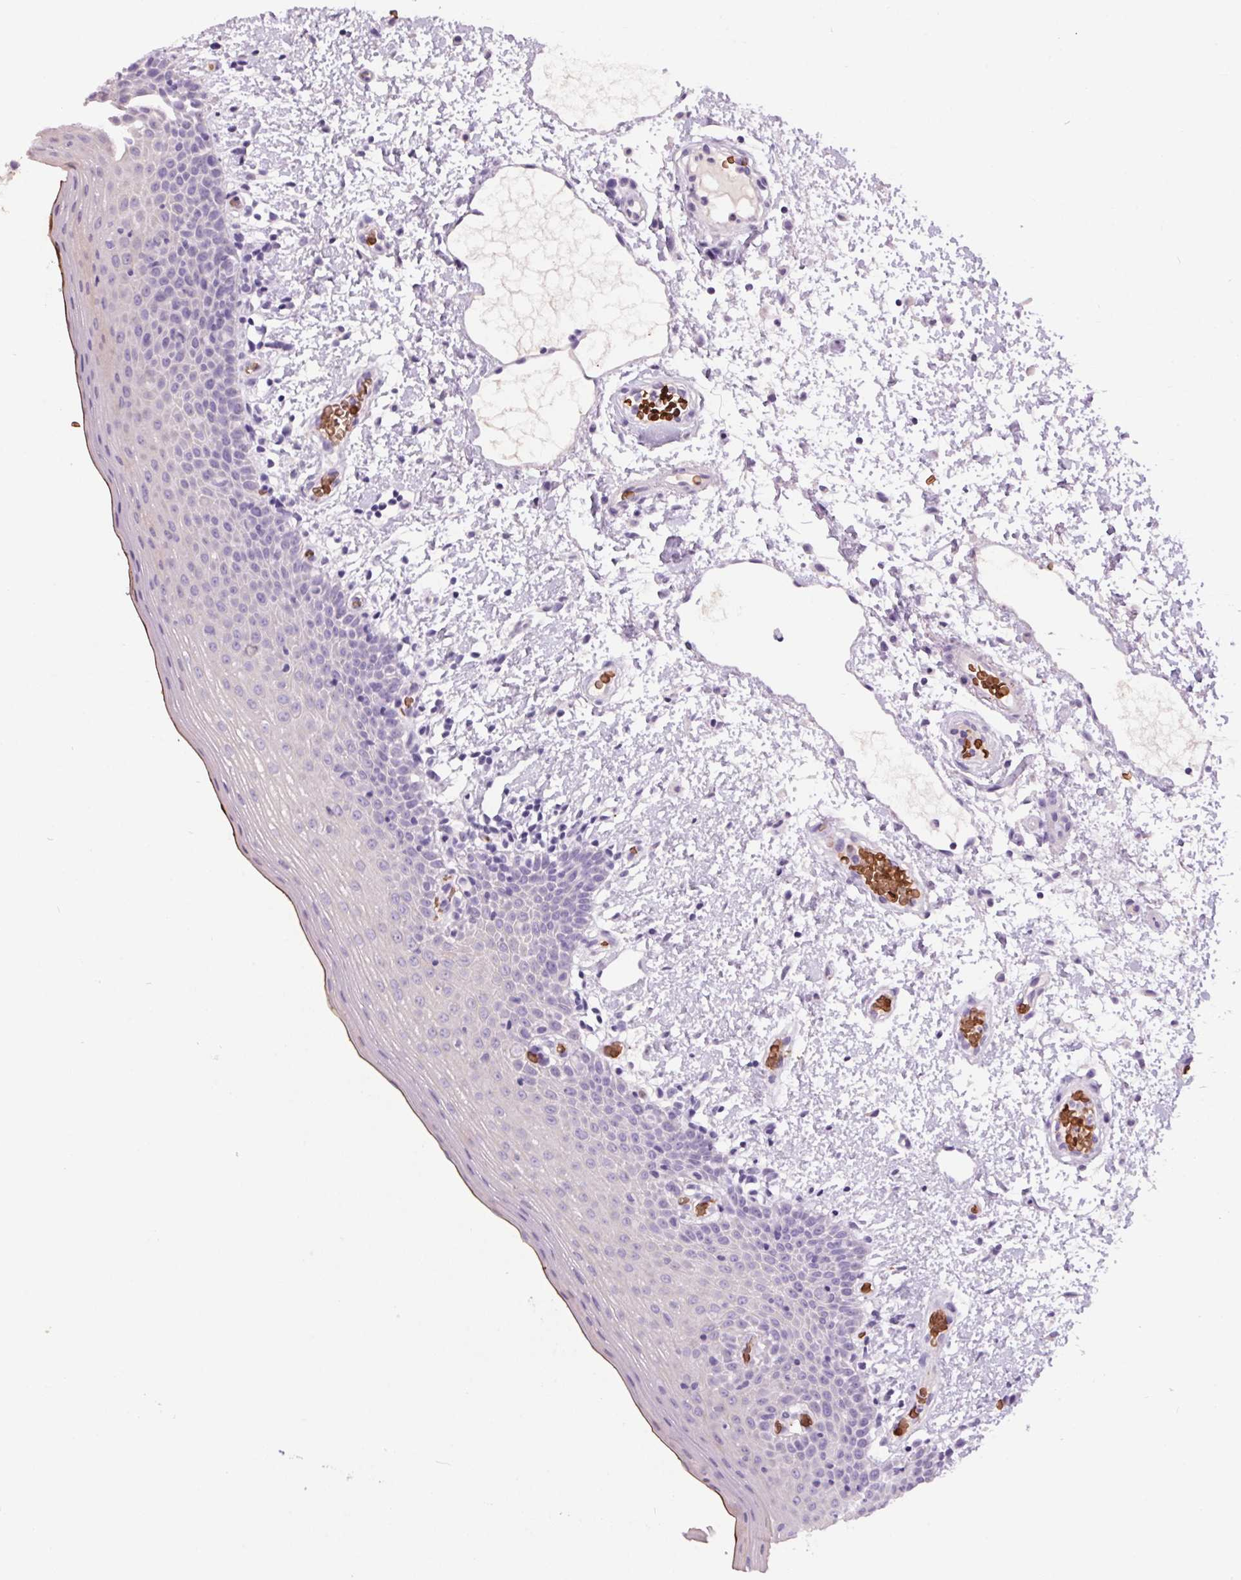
{"staining": {"intensity": "negative", "quantity": "none", "location": "none"}, "tissue": "oral mucosa", "cell_type": "Squamous epithelial cells", "image_type": "normal", "snomed": [{"axis": "morphology", "description": "Normal tissue, NOS"}, {"axis": "topography", "description": "Oral tissue"}, {"axis": "topography", "description": "Head-Neck"}], "caption": "Histopathology image shows no protein positivity in squamous epithelial cells of unremarkable oral mucosa. (DAB (3,3'-diaminobenzidine) immunohistochemistry, high magnification).", "gene": "HBQ1", "patient": {"sex": "female", "age": 55}}